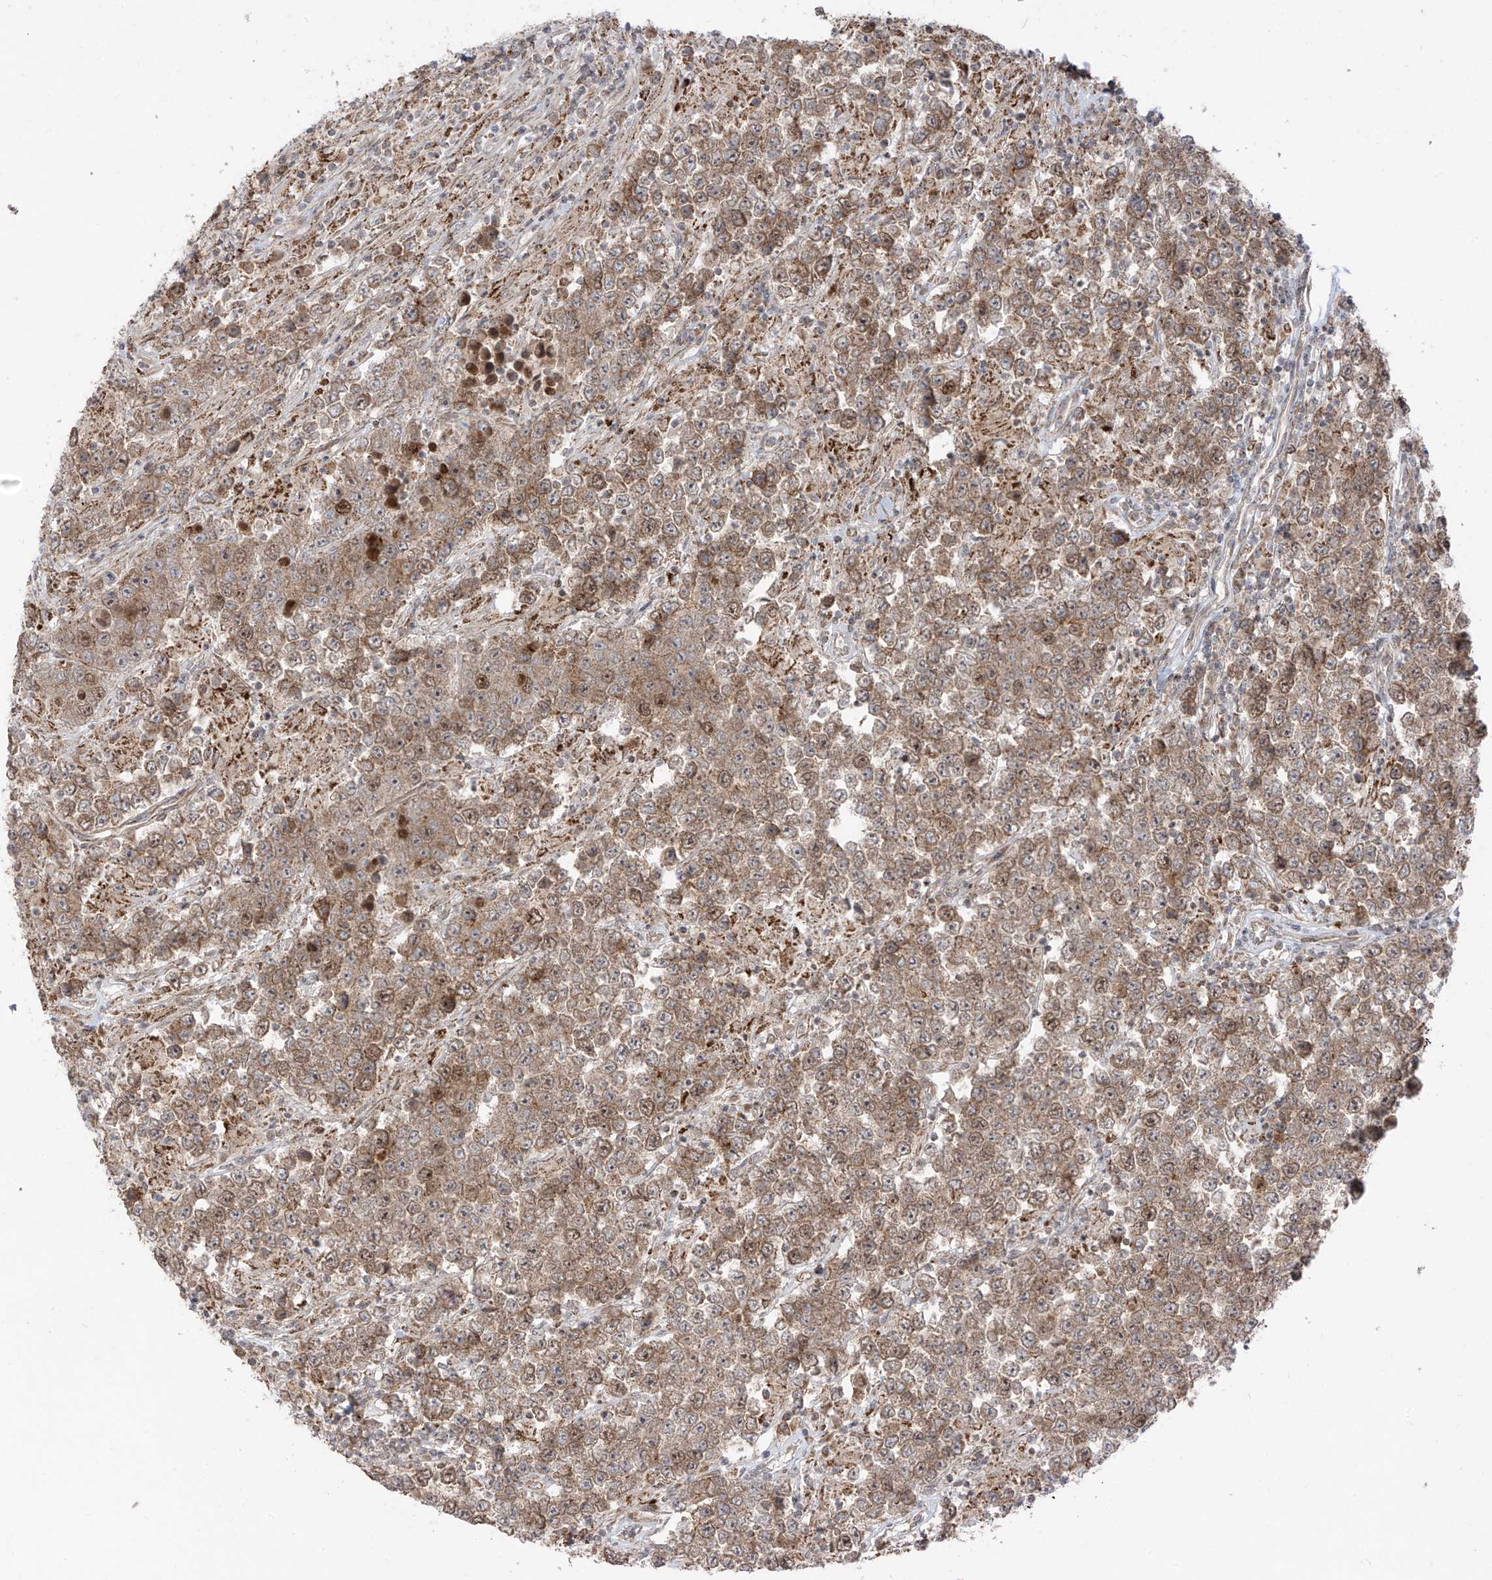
{"staining": {"intensity": "moderate", "quantity": ">75%", "location": "cytoplasmic/membranous"}, "tissue": "testis cancer", "cell_type": "Tumor cells", "image_type": "cancer", "snomed": [{"axis": "morphology", "description": "Normal tissue, NOS"}, {"axis": "morphology", "description": "Urothelial carcinoma, High grade"}, {"axis": "morphology", "description": "Seminoma, NOS"}, {"axis": "morphology", "description": "Carcinoma, Embryonal, NOS"}, {"axis": "topography", "description": "Urinary bladder"}, {"axis": "topography", "description": "Testis"}], "caption": "An IHC histopathology image of neoplastic tissue is shown. Protein staining in brown labels moderate cytoplasmic/membranous positivity in testis cancer (high-grade urothelial carcinoma) within tumor cells. The staining was performed using DAB (3,3'-diaminobenzidine) to visualize the protein expression in brown, while the nuclei were stained in blue with hematoxylin (Magnification: 20x).", "gene": "PDE11A", "patient": {"sex": "male", "age": 41}}